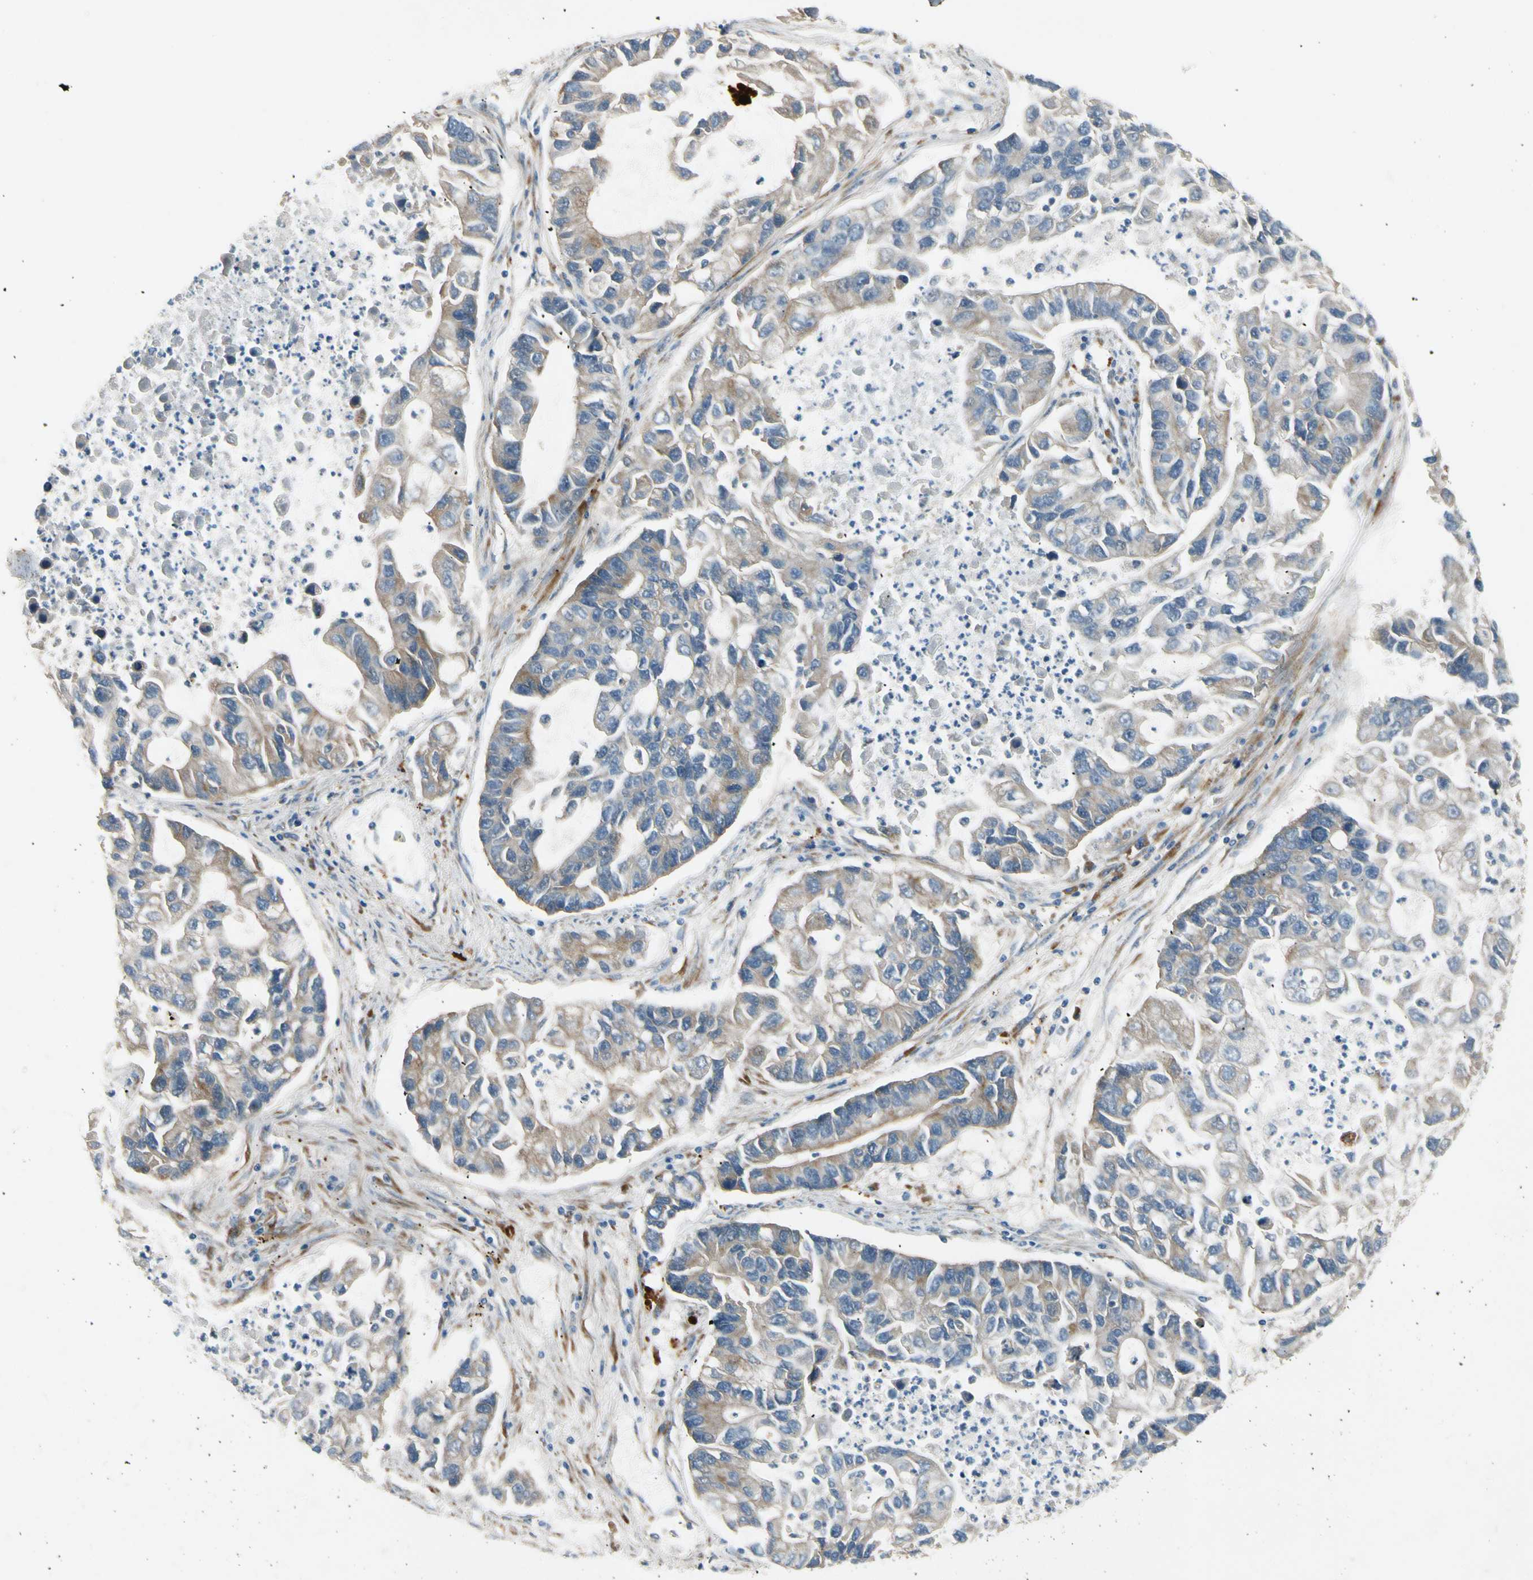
{"staining": {"intensity": "weak", "quantity": ">75%", "location": "cytoplasmic/membranous"}, "tissue": "lung cancer", "cell_type": "Tumor cells", "image_type": "cancer", "snomed": [{"axis": "morphology", "description": "Adenocarcinoma, NOS"}, {"axis": "topography", "description": "Lung"}], "caption": "This micrograph shows IHC staining of lung adenocarcinoma, with low weak cytoplasmic/membranous expression in about >75% of tumor cells.", "gene": "MST1R", "patient": {"sex": "female", "age": 51}}